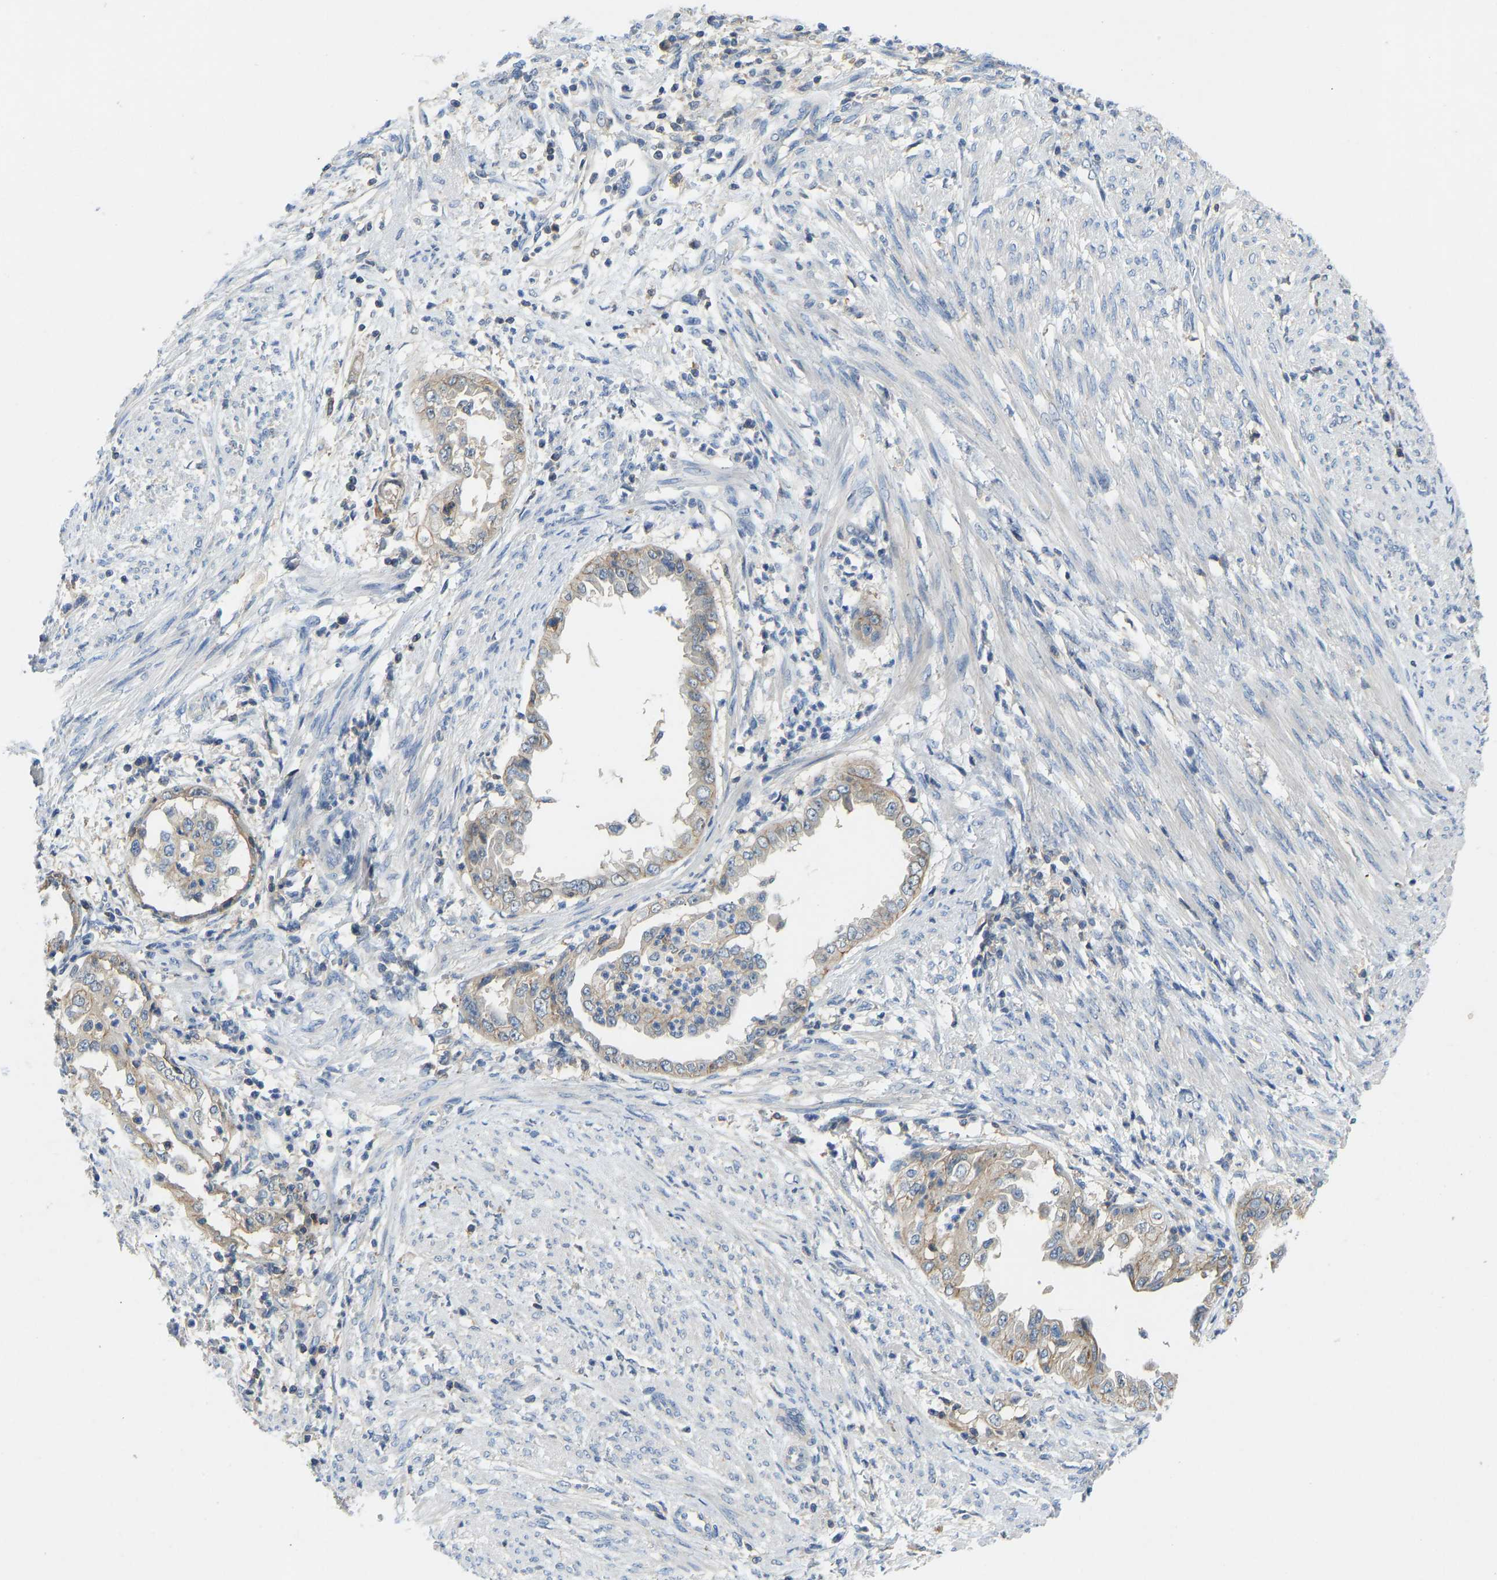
{"staining": {"intensity": "moderate", "quantity": "25%-75%", "location": "cytoplasmic/membranous"}, "tissue": "endometrial cancer", "cell_type": "Tumor cells", "image_type": "cancer", "snomed": [{"axis": "morphology", "description": "Adenocarcinoma, NOS"}, {"axis": "topography", "description": "Endometrium"}], "caption": "A brown stain shows moderate cytoplasmic/membranous expression of a protein in human endometrial cancer (adenocarcinoma) tumor cells.", "gene": "NDRG3", "patient": {"sex": "female", "age": 85}}